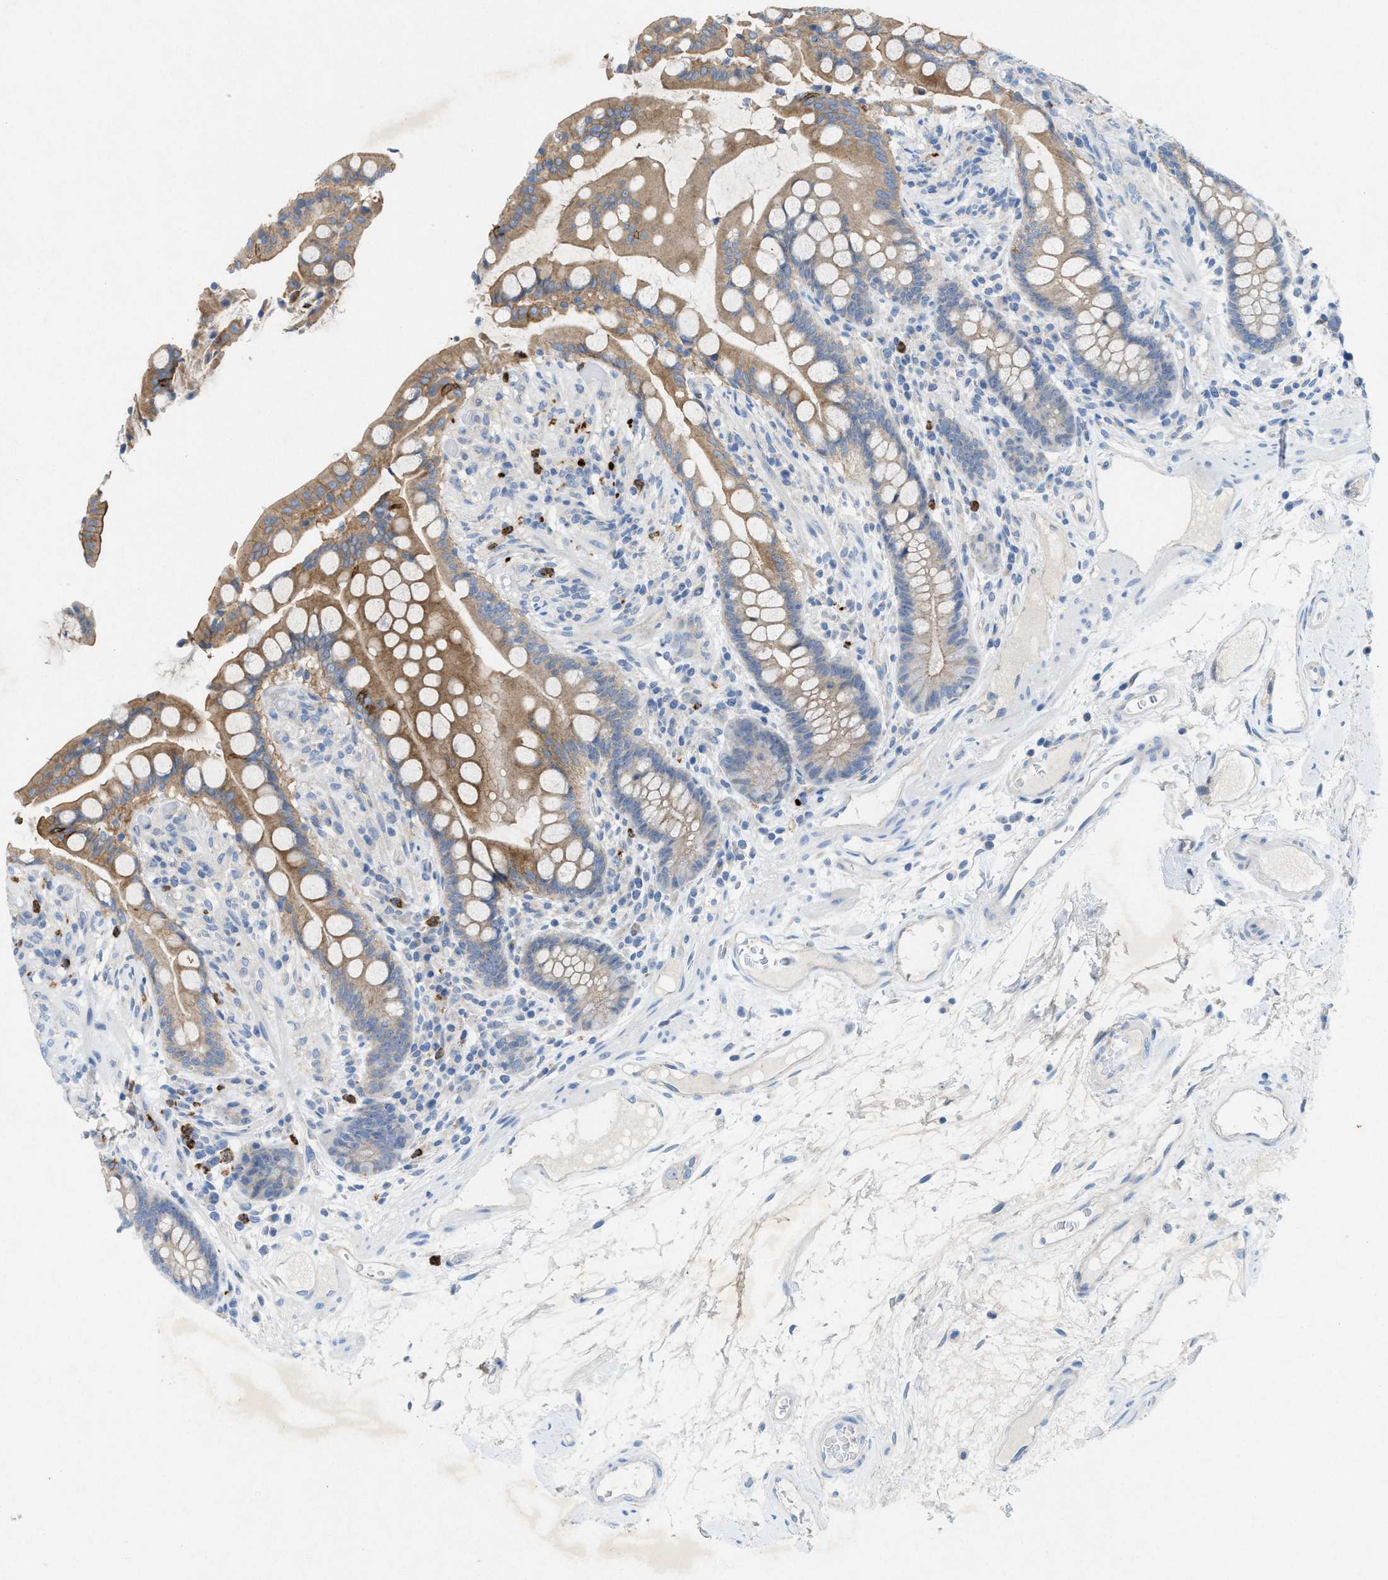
{"staining": {"intensity": "negative", "quantity": "none", "location": "none"}, "tissue": "colon", "cell_type": "Endothelial cells", "image_type": "normal", "snomed": [{"axis": "morphology", "description": "Normal tissue, NOS"}, {"axis": "topography", "description": "Colon"}], "caption": "Immunohistochemistry (IHC) histopathology image of unremarkable colon stained for a protein (brown), which exhibits no staining in endothelial cells.", "gene": "CKLF", "patient": {"sex": "male", "age": 73}}